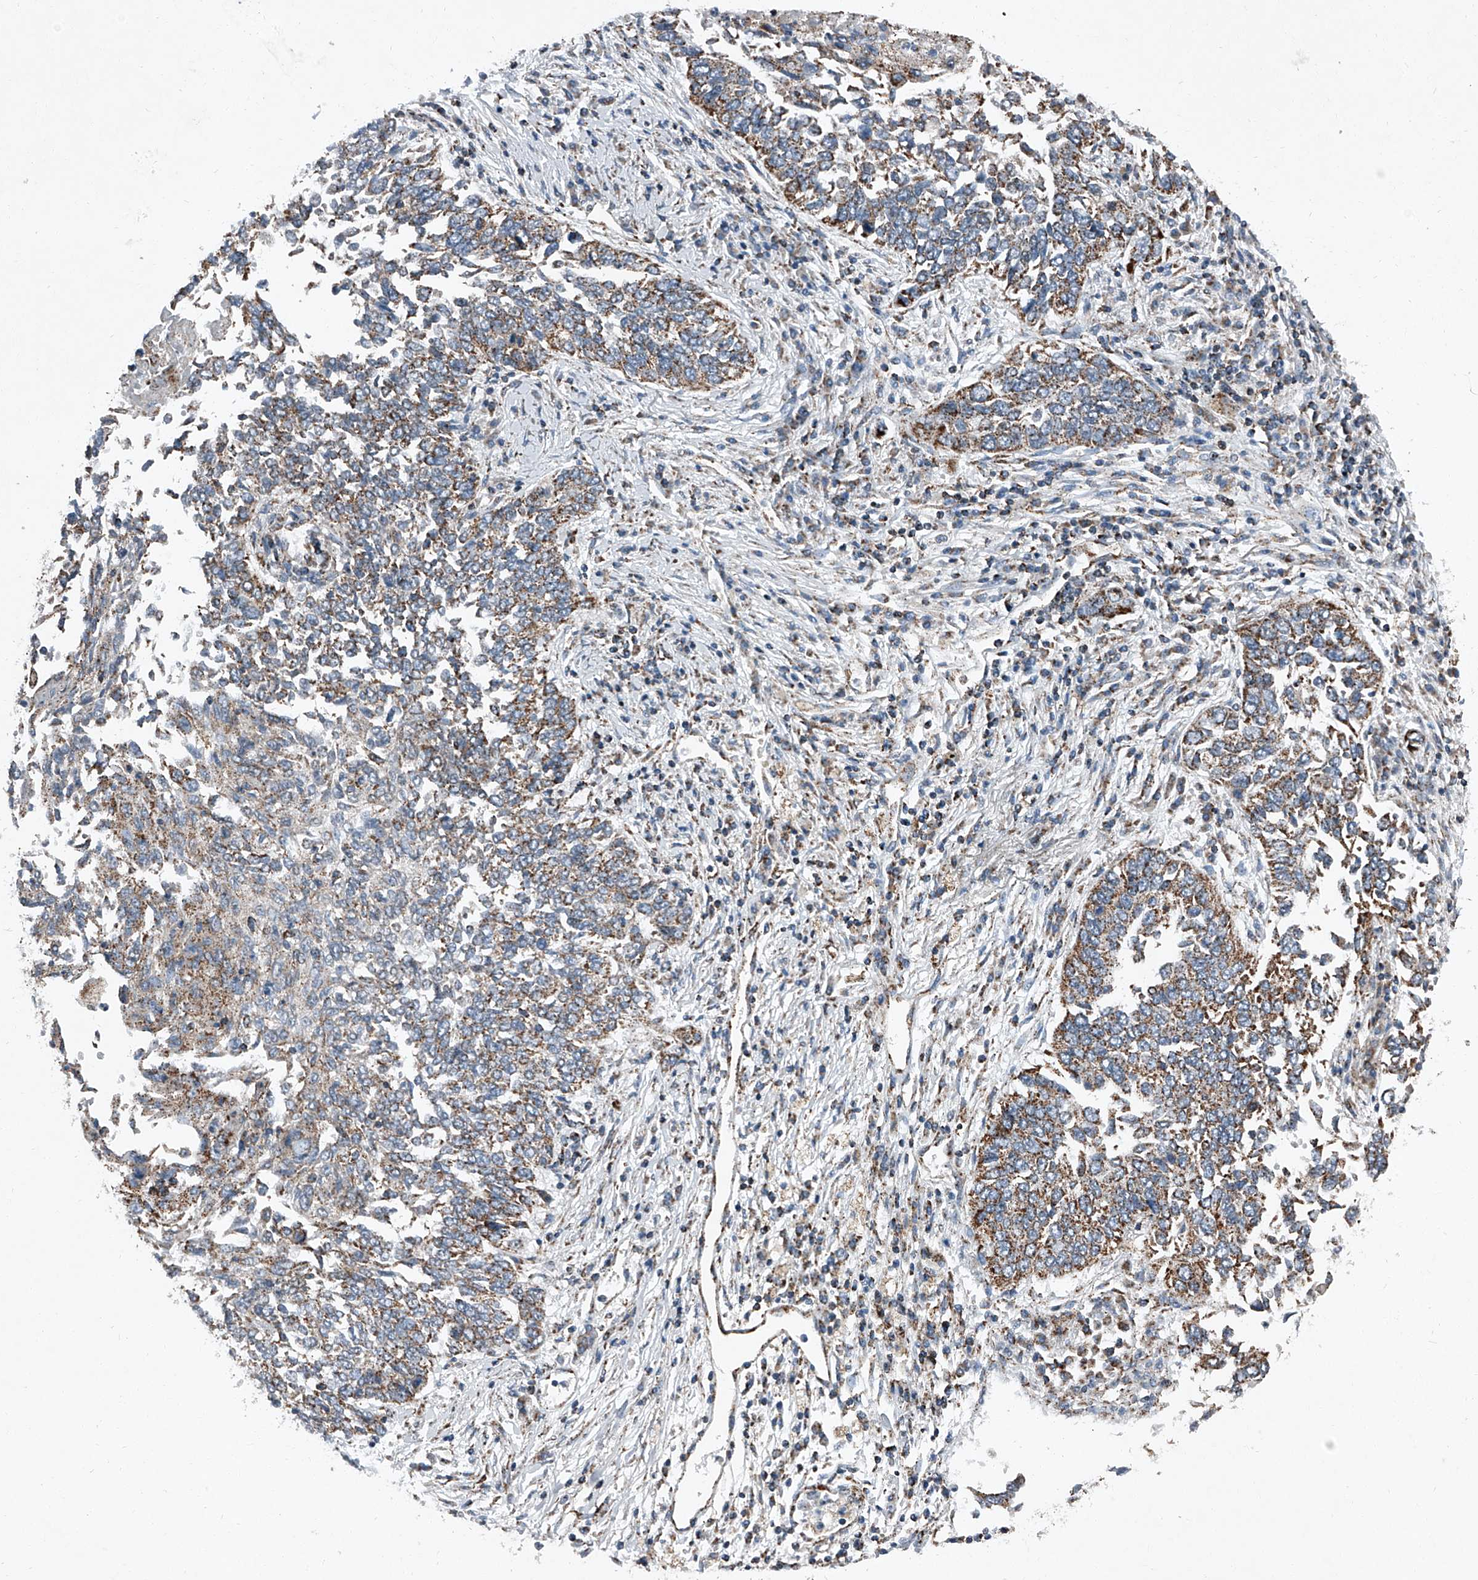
{"staining": {"intensity": "moderate", "quantity": "25%-75%", "location": "cytoplasmic/membranous"}, "tissue": "lung cancer", "cell_type": "Tumor cells", "image_type": "cancer", "snomed": [{"axis": "morphology", "description": "Normal tissue, NOS"}, {"axis": "morphology", "description": "Squamous cell carcinoma, NOS"}, {"axis": "topography", "description": "Cartilage tissue"}, {"axis": "topography", "description": "Bronchus"}, {"axis": "topography", "description": "Lung"}, {"axis": "topography", "description": "Peripheral nerve tissue"}], "caption": "Human lung squamous cell carcinoma stained with a brown dye shows moderate cytoplasmic/membranous positive staining in about 25%-75% of tumor cells.", "gene": "CHRNA7", "patient": {"sex": "female", "age": 49}}